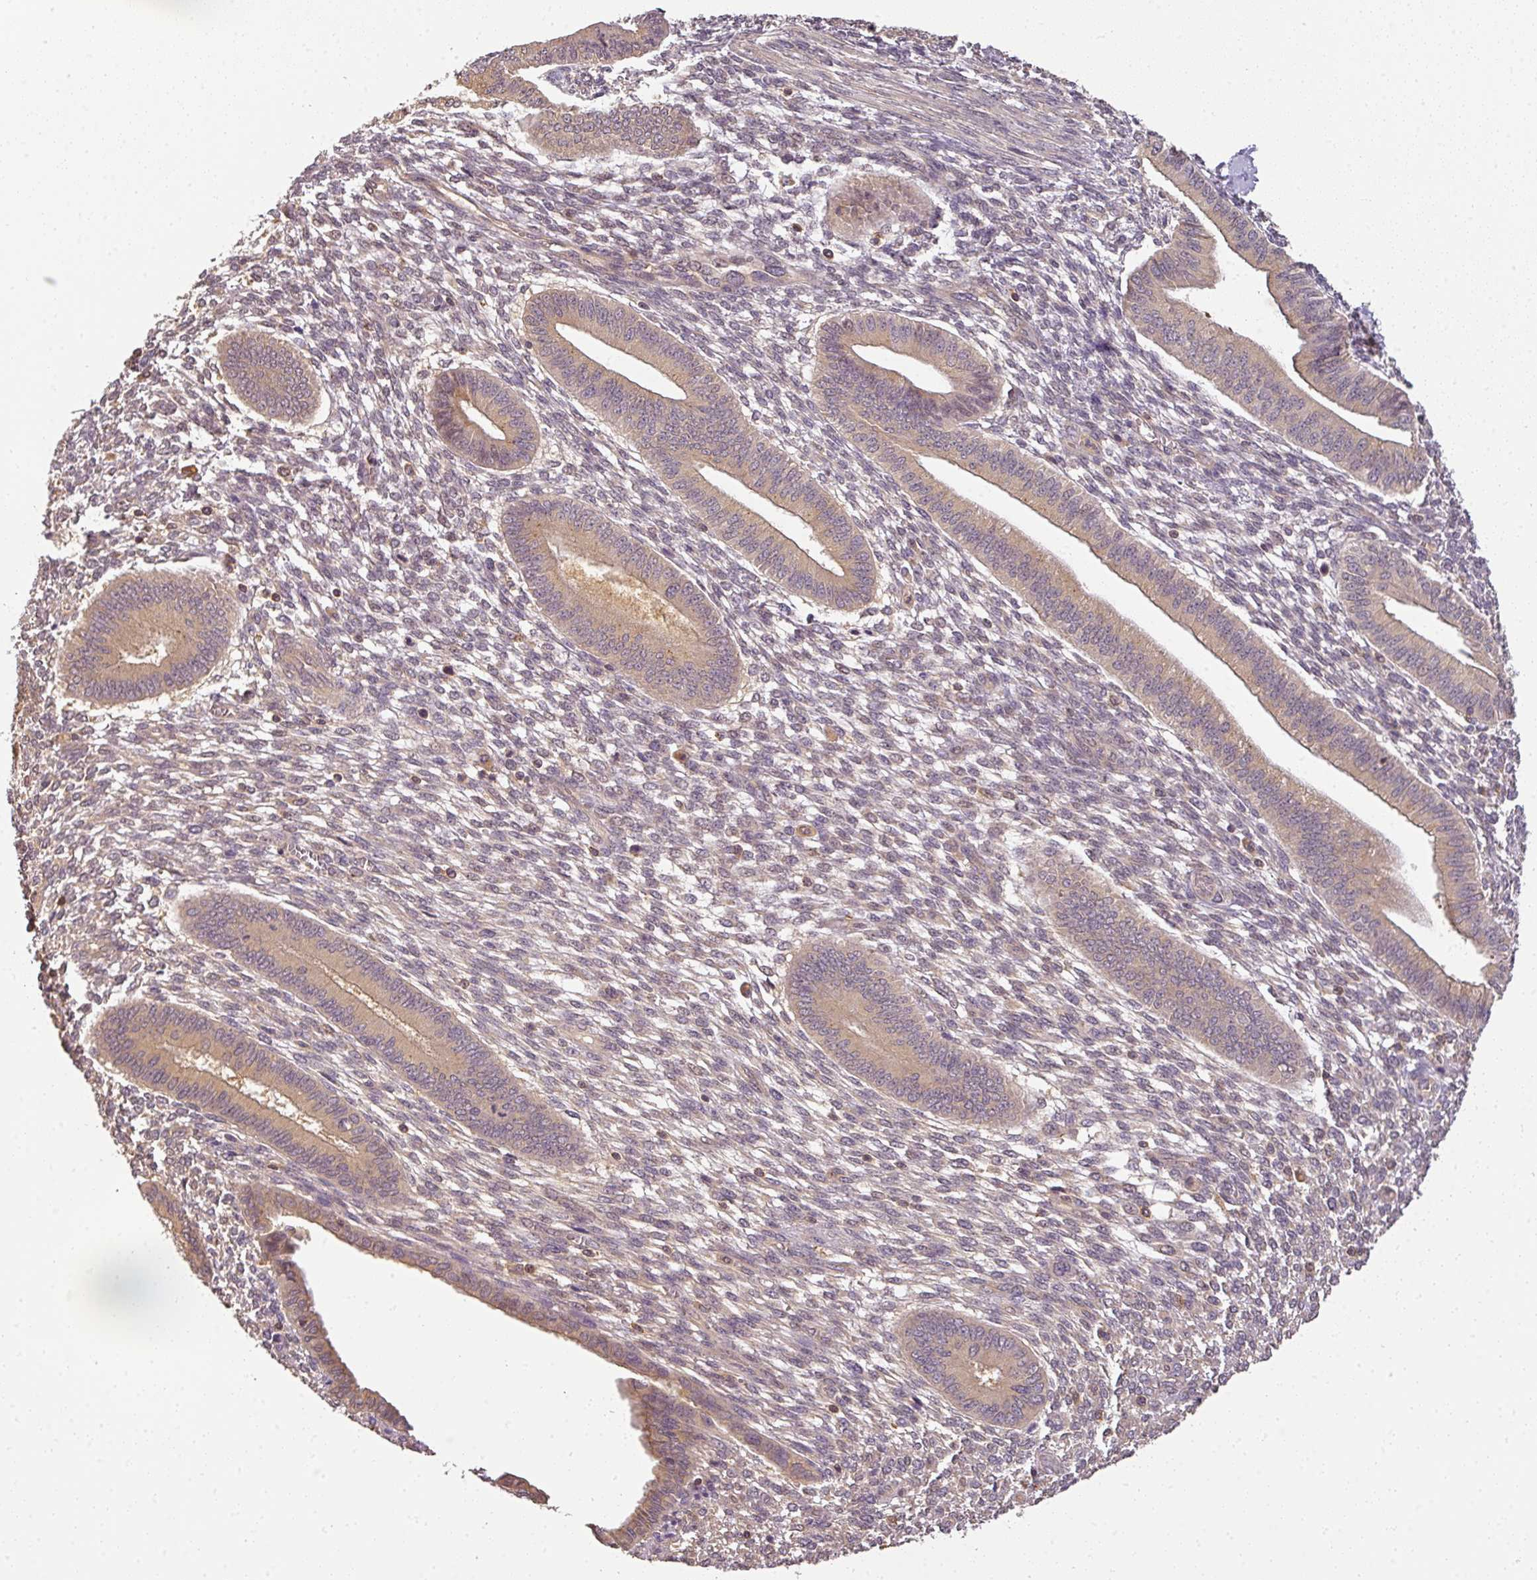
{"staining": {"intensity": "weak", "quantity": "<25%", "location": "cytoplasmic/membranous"}, "tissue": "endometrium", "cell_type": "Cells in endometrial stroma", "image_type": "normal", "snomed": [{"axis": "morphology", "description": "Normal tissue, NOS"}, {"axis": "topography", "description": "Endometrium"}], "caption": "A micrograph of endometrium stained for a protein demonstrates no brown staining in cells in endometrial stroma.", "gene": "TCL1B", "patient": {"sex": "female", "age": 36}}